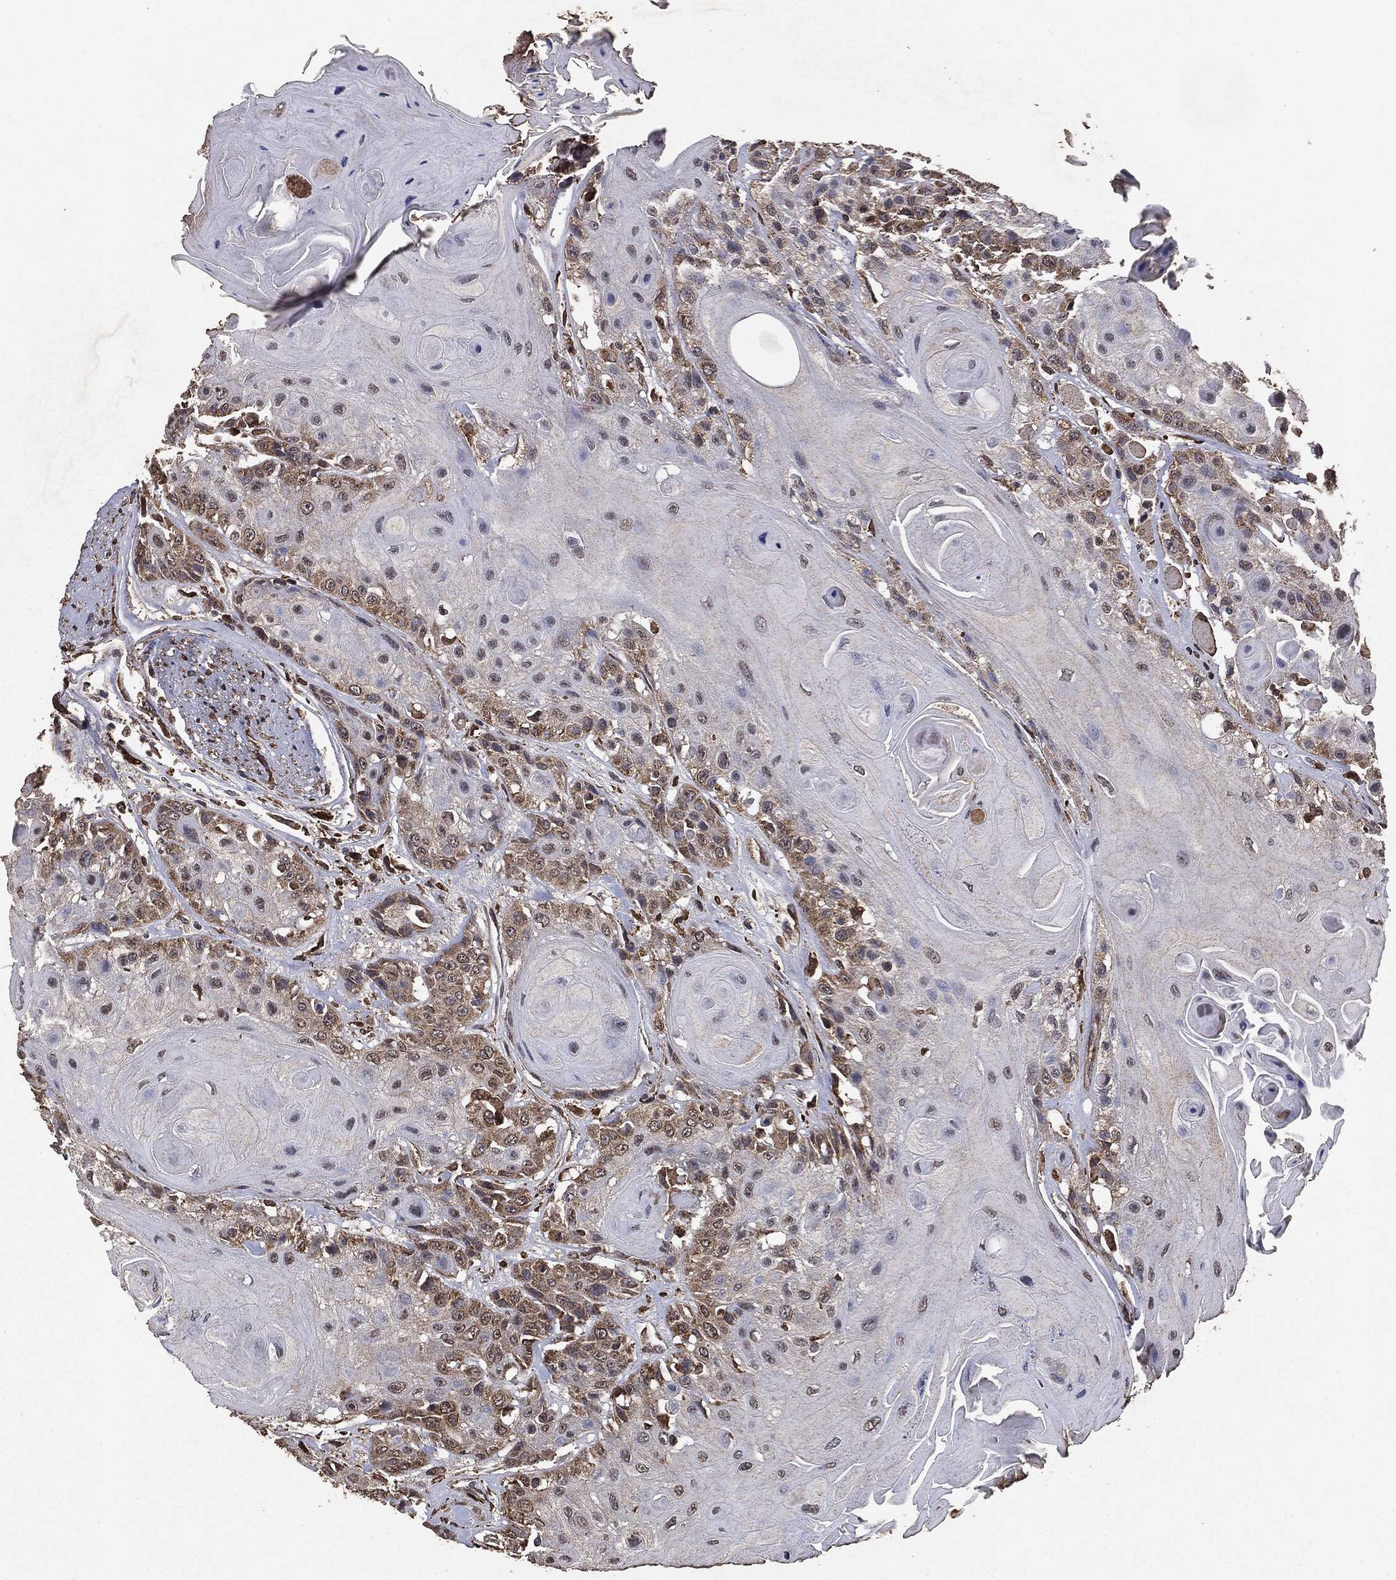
{"staining": {"intensity": "weak", "quantity": "25%-75%", "location": "cytoplasmic/membranous"}, "tissue": "head and neck cancer", "cell_type": "Tumor cells", "image_type": "cancer", "snomed": [{"axis": "morphology", "description": "Squamous cell carcinoma, NOS"}, {"axis": "topography", "description": "Head-Neck"}], "caption": "DAB (3,3'-diaminobenzidine) immunohistochemical staining of human head and neck cancer shows weak cytoplasmic/membranous protein expression in about 25%-75% of tumor cells.", "gene": "MTOR", "patient": {"sex": "female", "age": 59}}